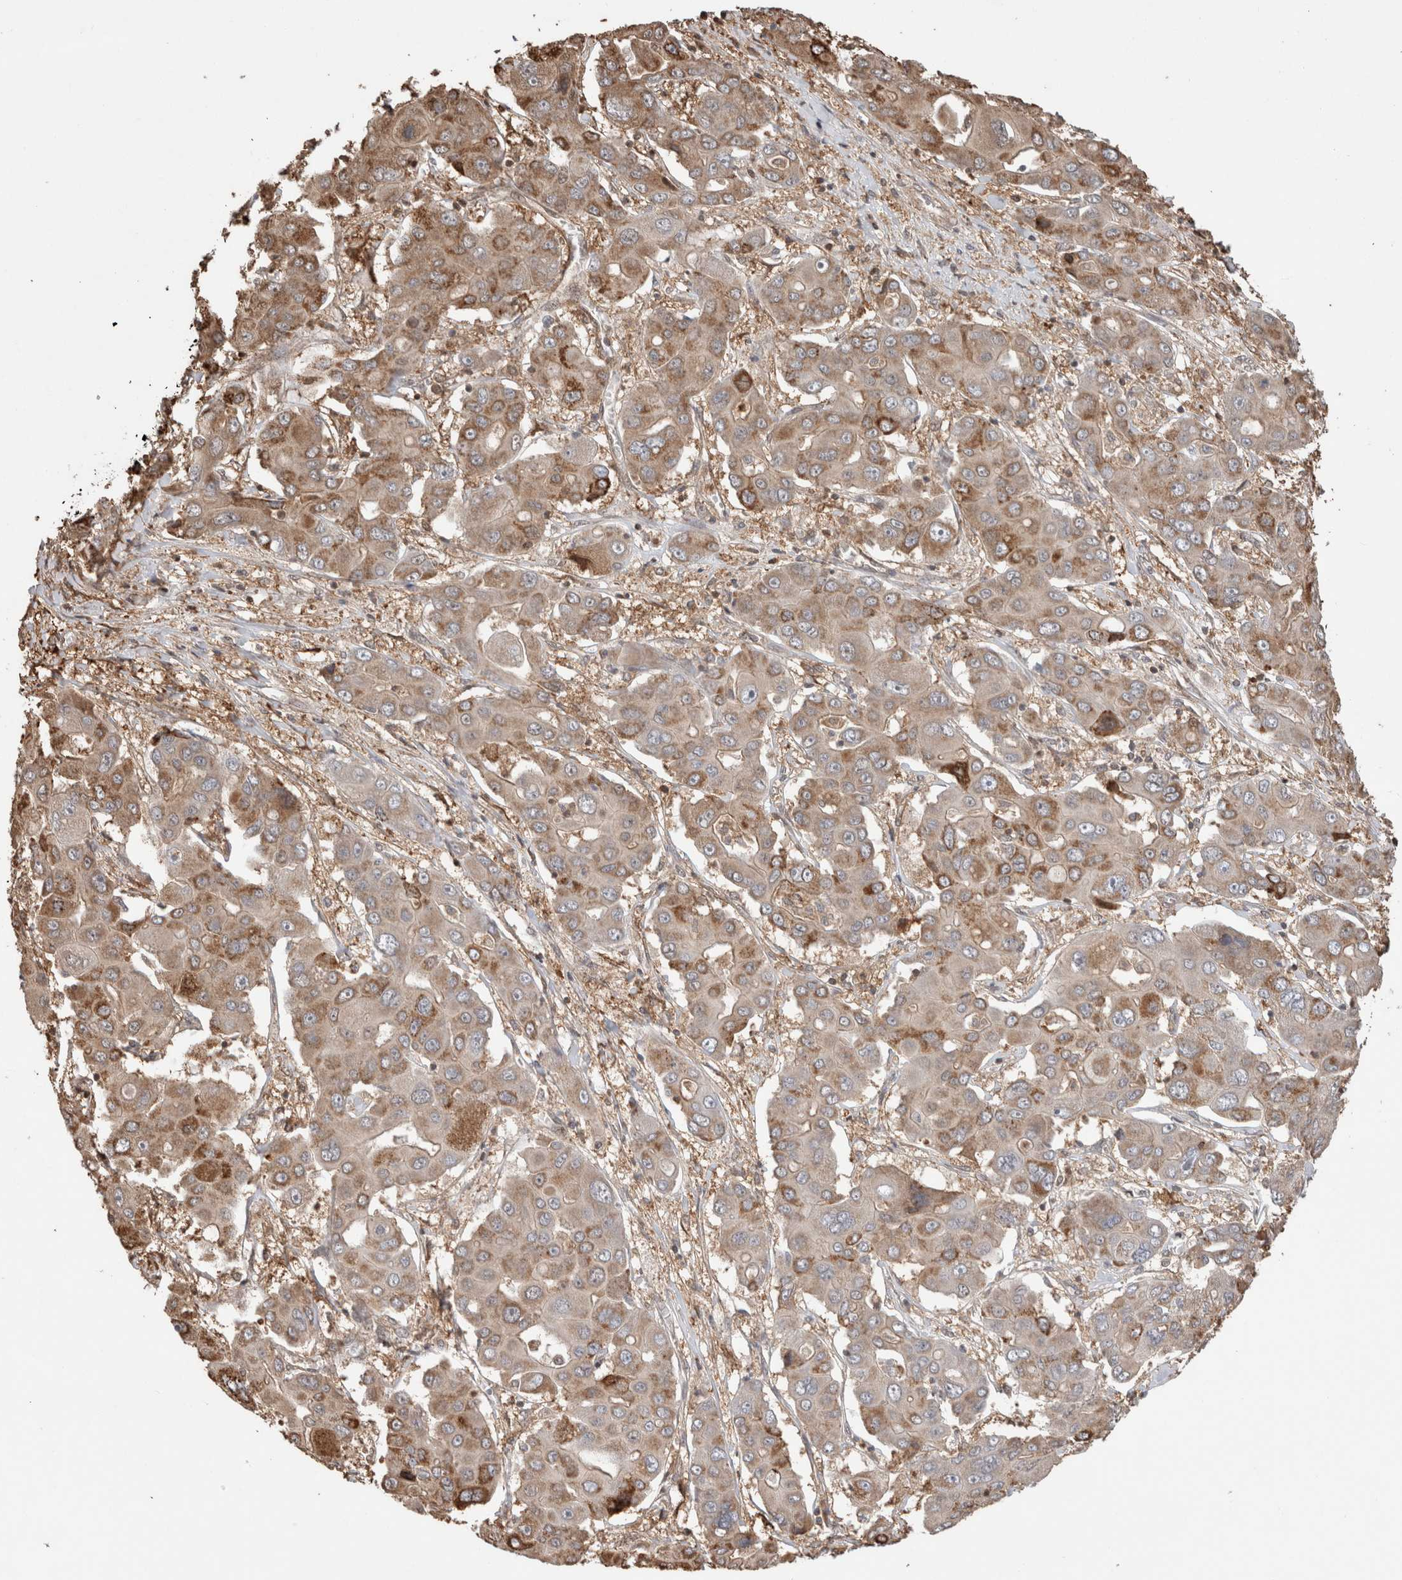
{"staining": {"intensity": "moderate", "quantity": ">75%", "location": "cytoplasmic/membranous"}, "tissue": "liver cancer", "cell_type": "Tumor cells", "image_type": "cancer", "snomed": [{"axis": "morphology", "description": "Cholangiocarcinoma"}, {"axis": "topography", "description": "Liver"}], "caption": "Liver cholangiocarcinoma stained with DAB immunohistochemistry (IHC) demonstrates medium levels of moderate cytoplasmic/membranous staining in about >75% of tumor cells. (Brightfield microscopy of DAB IHC at high magnification).", "gene": "TRIM5", "patient": {"sex": "male", "age": 67}}